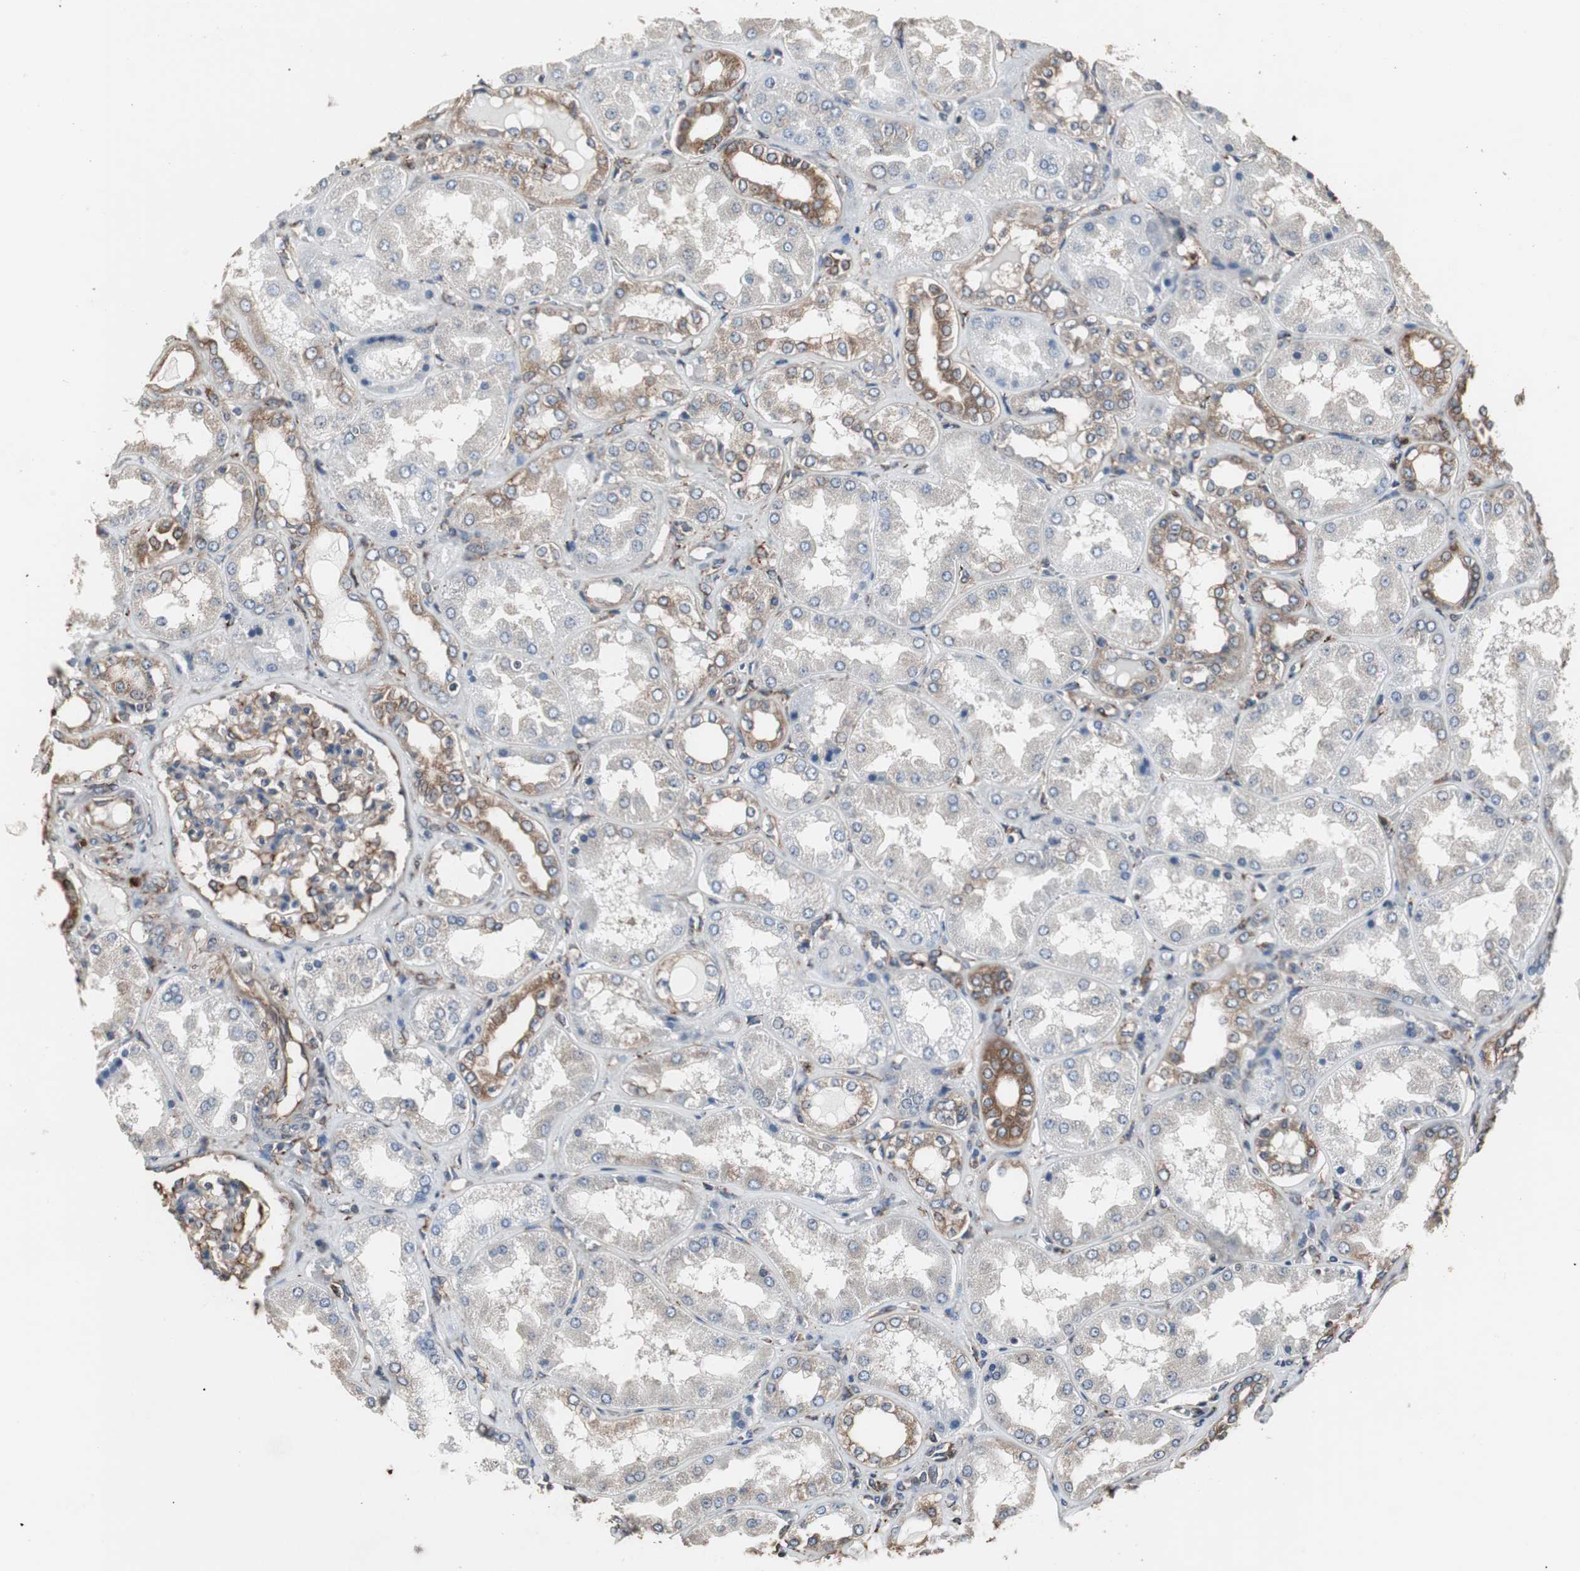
{"staining": {"intensity": "moderate", "quantity": ">75%", "location": "cytoplasmic/membranous"}, "tissue": "kidney", "cell_type": "Cells in glomeruli", "image_type": "normal", "snomed": [{"axis": "morphology", "description": "Normal tissue, NOS"}, {"axis": "topography", "description": "Kidney"}], "caption": "The histopathology image demonstrates immunohistochemical staining of unremarkable kidney. There is moderate cytoplasmic/membranous staining is seen in about >75% of cells in glomeruli.", "gene": "CALU", "patient": {"sex": "female", "age": 56}}